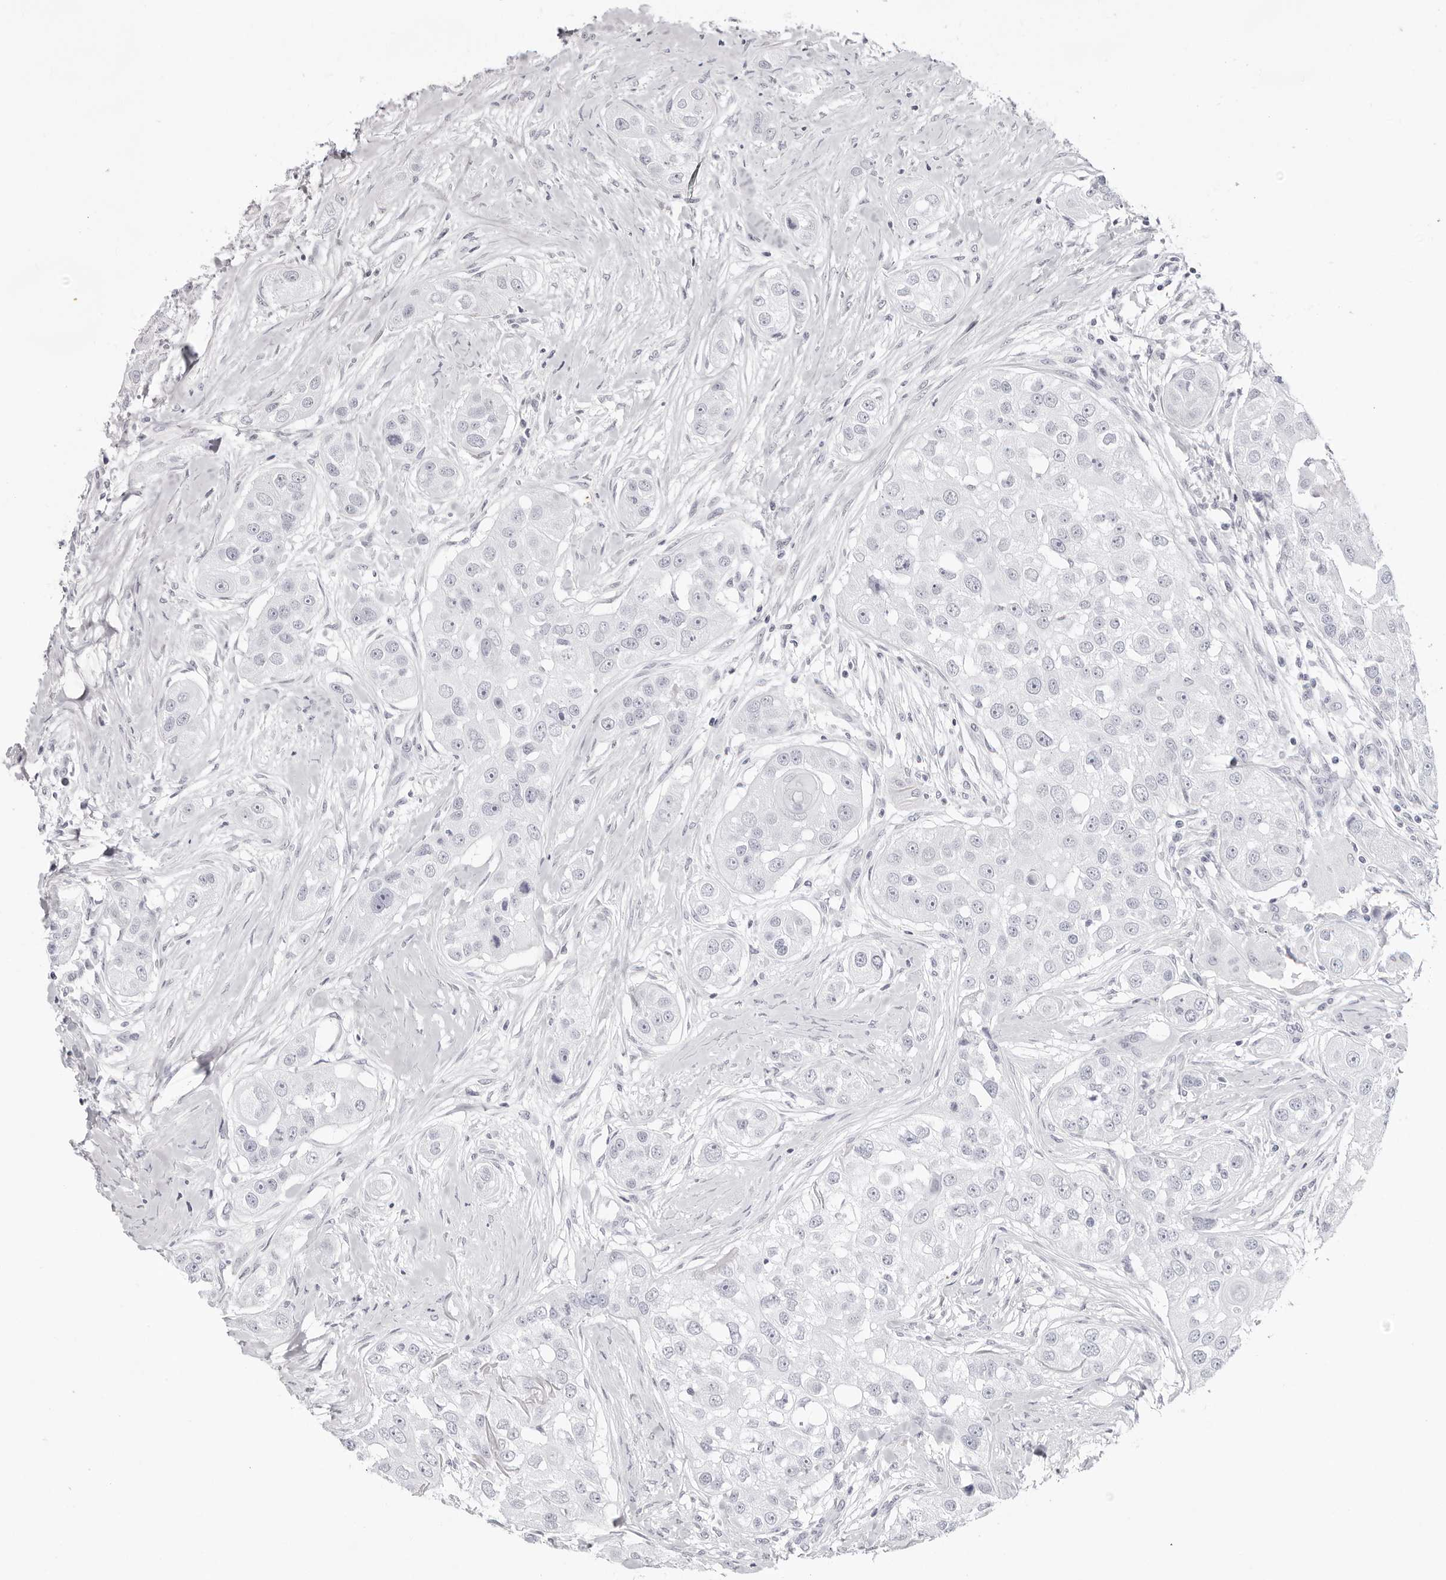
{"staining": {"intensity": "negative", "quantity": "none", "location": "none"}, "tissue": "head and neck cancer", "cell_type": "Tumor cells", "image_type": "cancer", "snomed": [{"axis": "morphology", "description": "Normal tissue, NOS"}, {"axis": "morphology", "description": "Squamous cell carcinoma, NOS"}, {"axis": "topography", "description": "Skeletal muscle"}, {"axis": "topography", "description": "Head-Neck"}], "caption": "The image displays no significant expression in tumor cells of head and neck cancer.", "gene": "INSL3", "patient": {"sex": "male", "age": 51}}